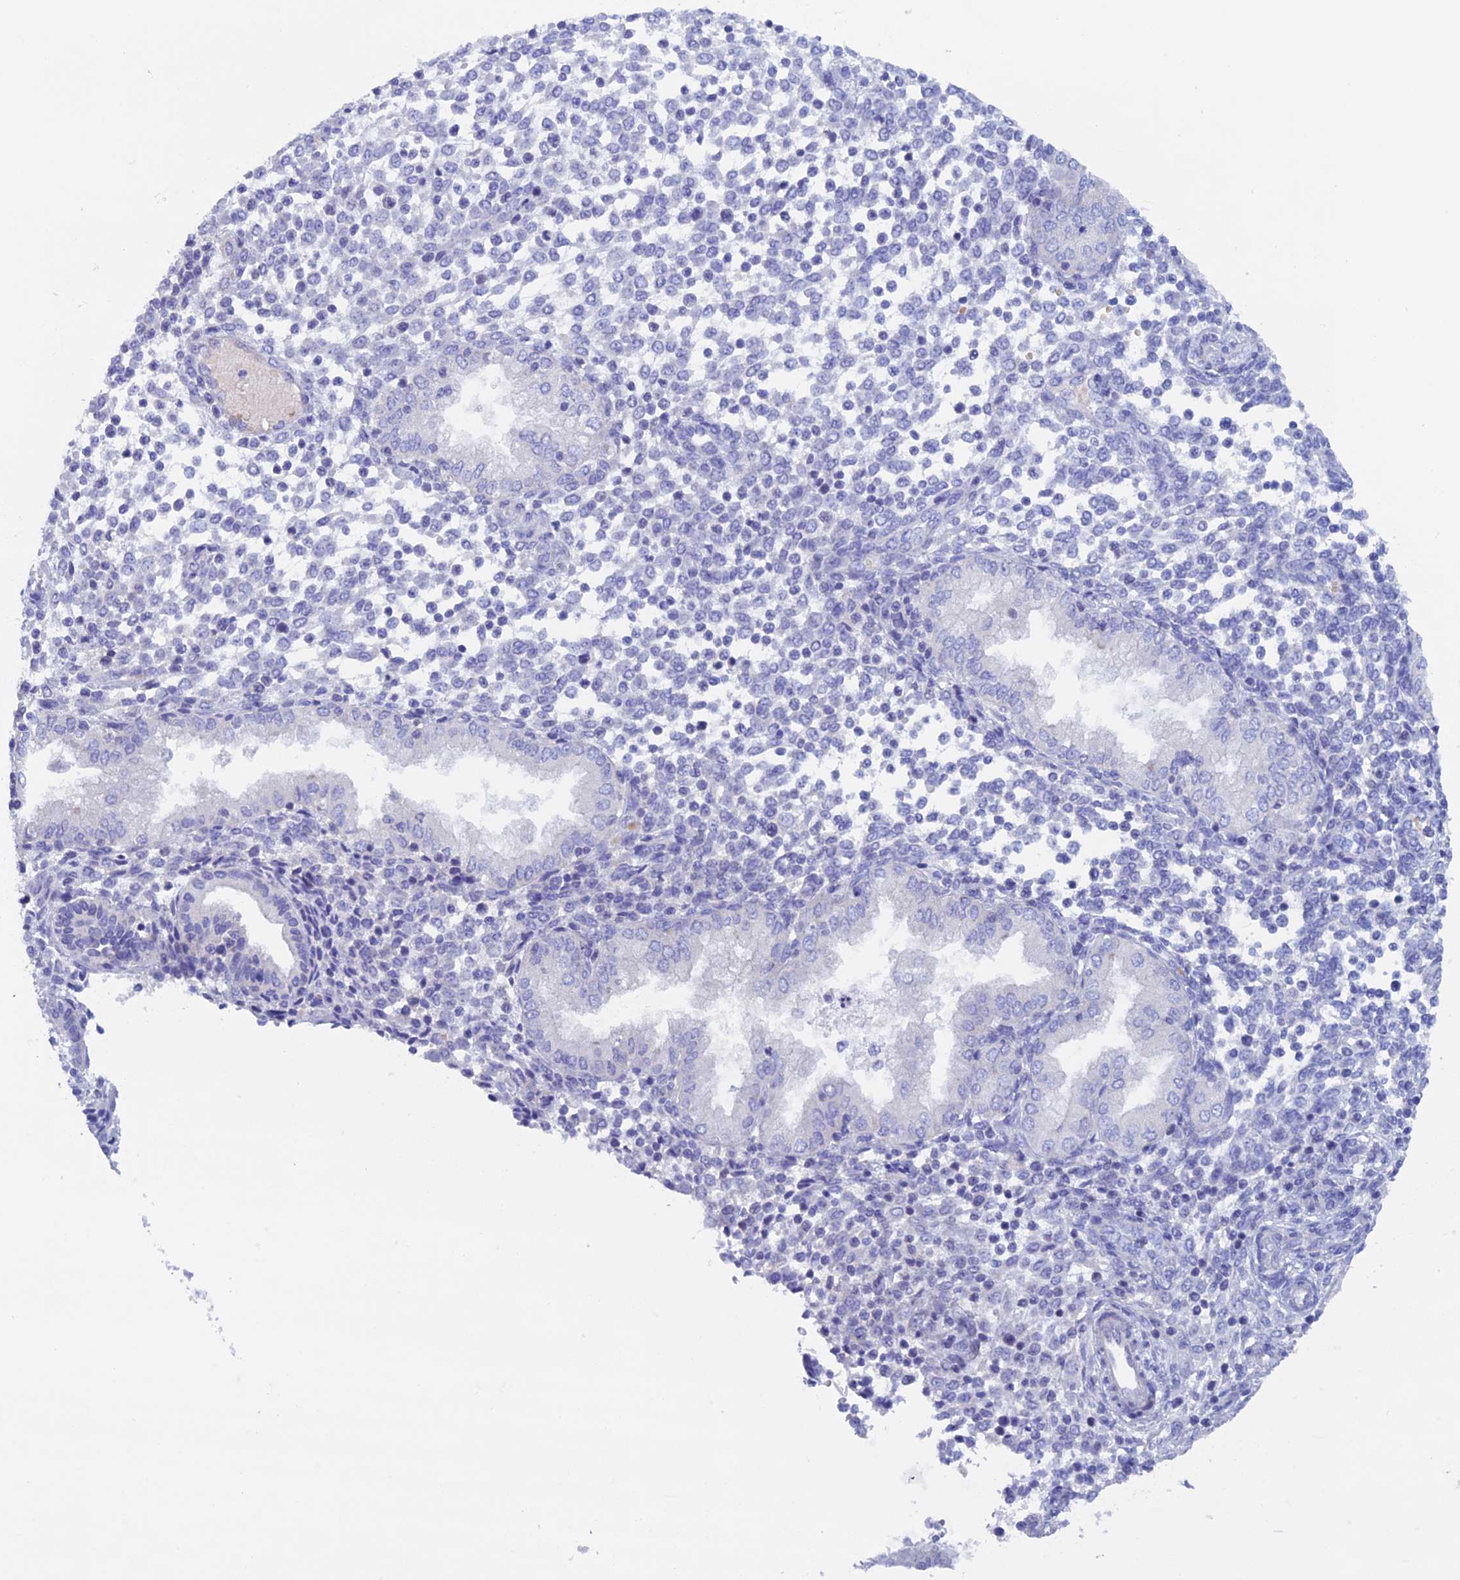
{"staining": {"intensity": "negative", "quantity": "none", "location": "none"}, "tissue": "endometrium", "cell_type": "Cells in endometrial stroma", "image_type": "normal", "snomed": [{"axis": "morphology", "description": "Normal tissue, NOS"}, {"axis": "topography", "description": "Endometrium"}], "caption": "High power microscopy image of an immunohistochemistry micrograph of benign endometrium, revealing no significant expression in cells in endometrial stroma.", "gene": "PSMC3IP", "patient": {"sex": "female", "age": 53}}